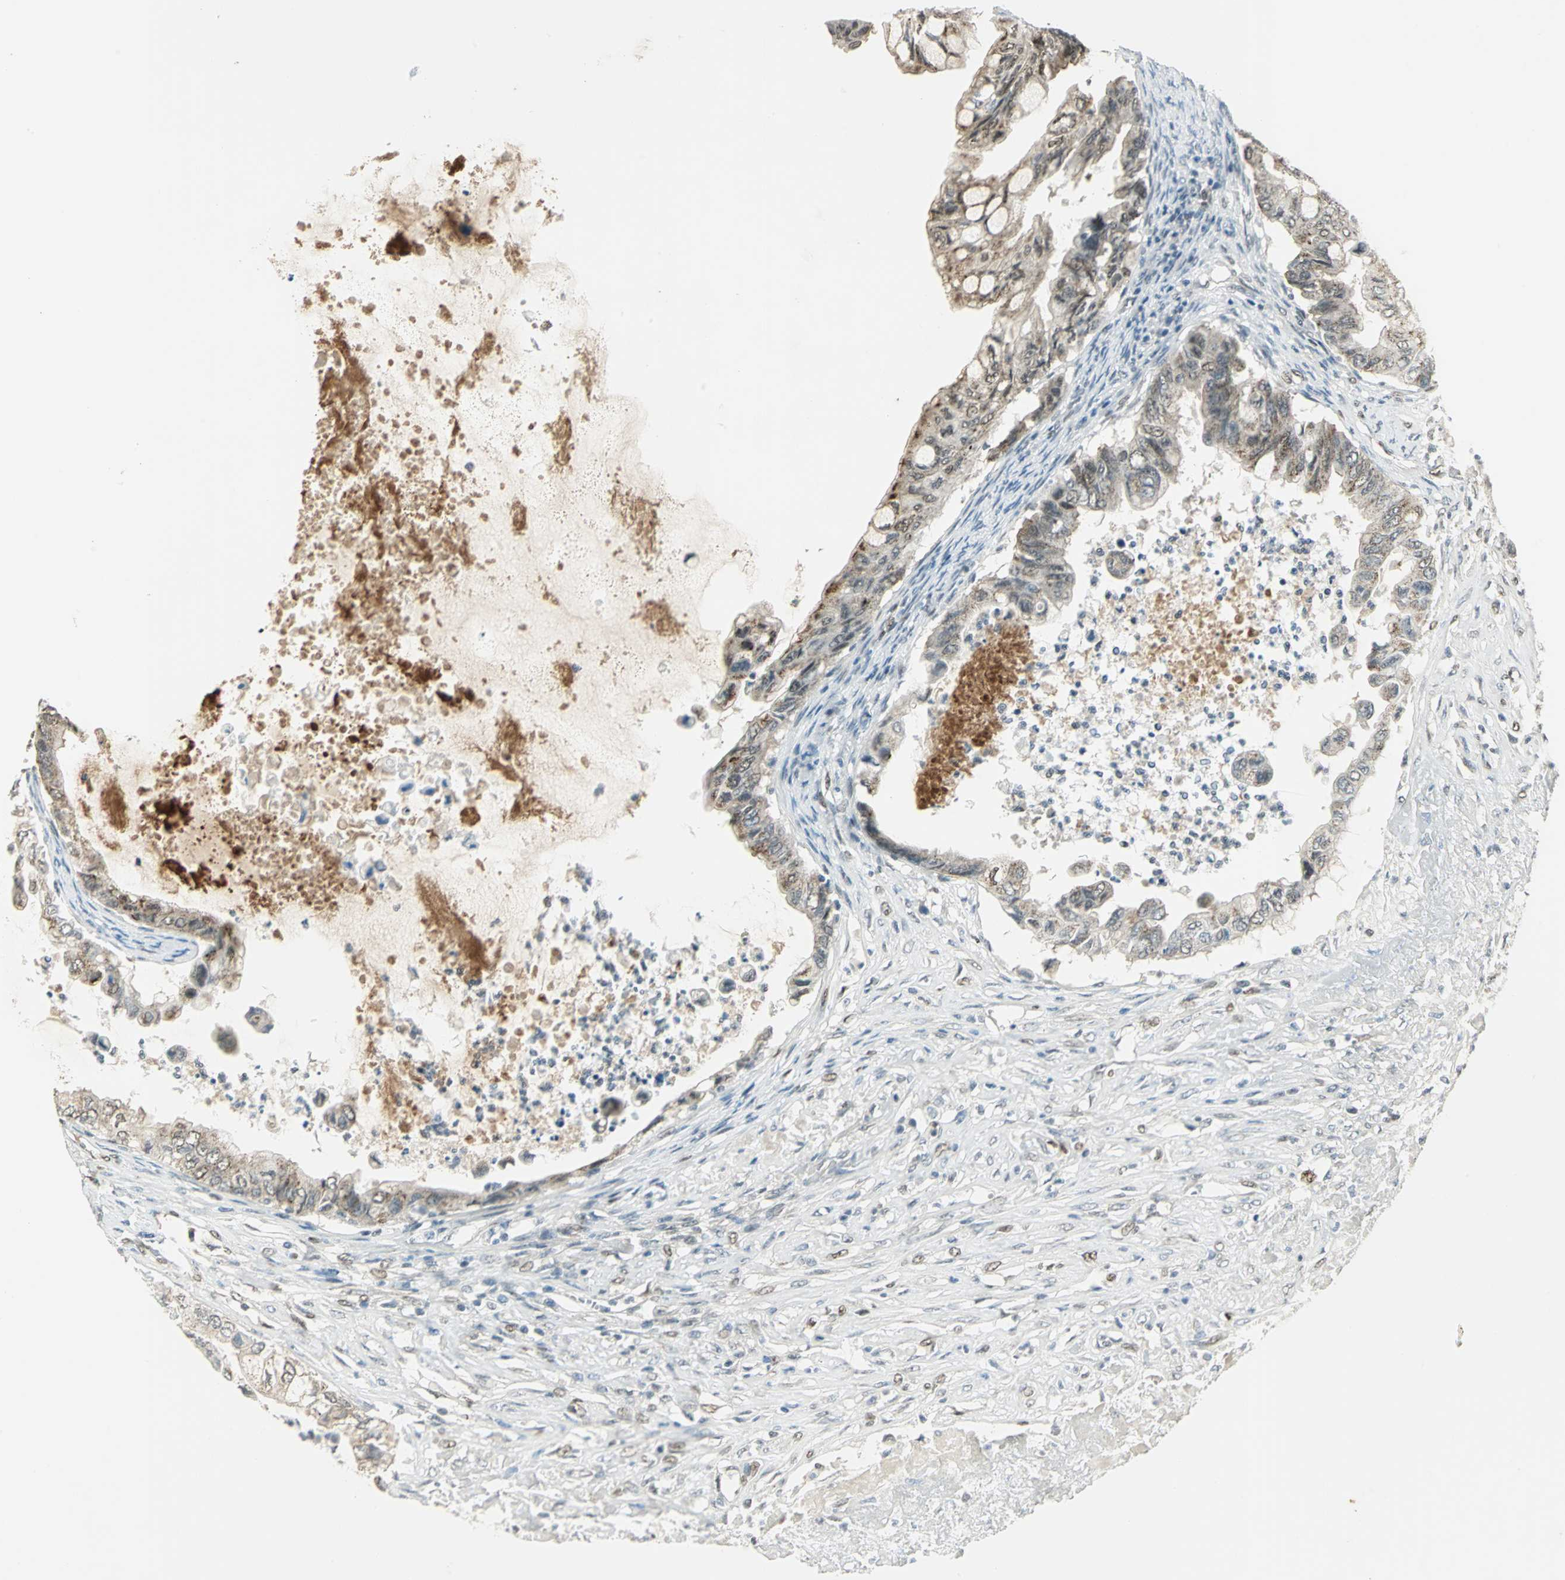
{"staining": {"intensity": "weak", "quantity": "25%-75%", "location": "cytoplasmic/membranous"}, "tissue": "ovarian cancer", "cell_type": "Tumor cells", "image_type": "cancer", "snomed": [{"axis": "morphology", "description": "Cystadenocarcinoma, mucinous, NOS"}, {"axis": "topography", "description": "Ovary"}], "caption": "The histopathology image exhibits a brown stain indicating the presence of a protein in the cytoplasmic/membranous of tumor cells in mucinous cystadenocarcinoma (ovarian).", "gene": "RAD17", "patient": {"sex": "female", "age": 80}}